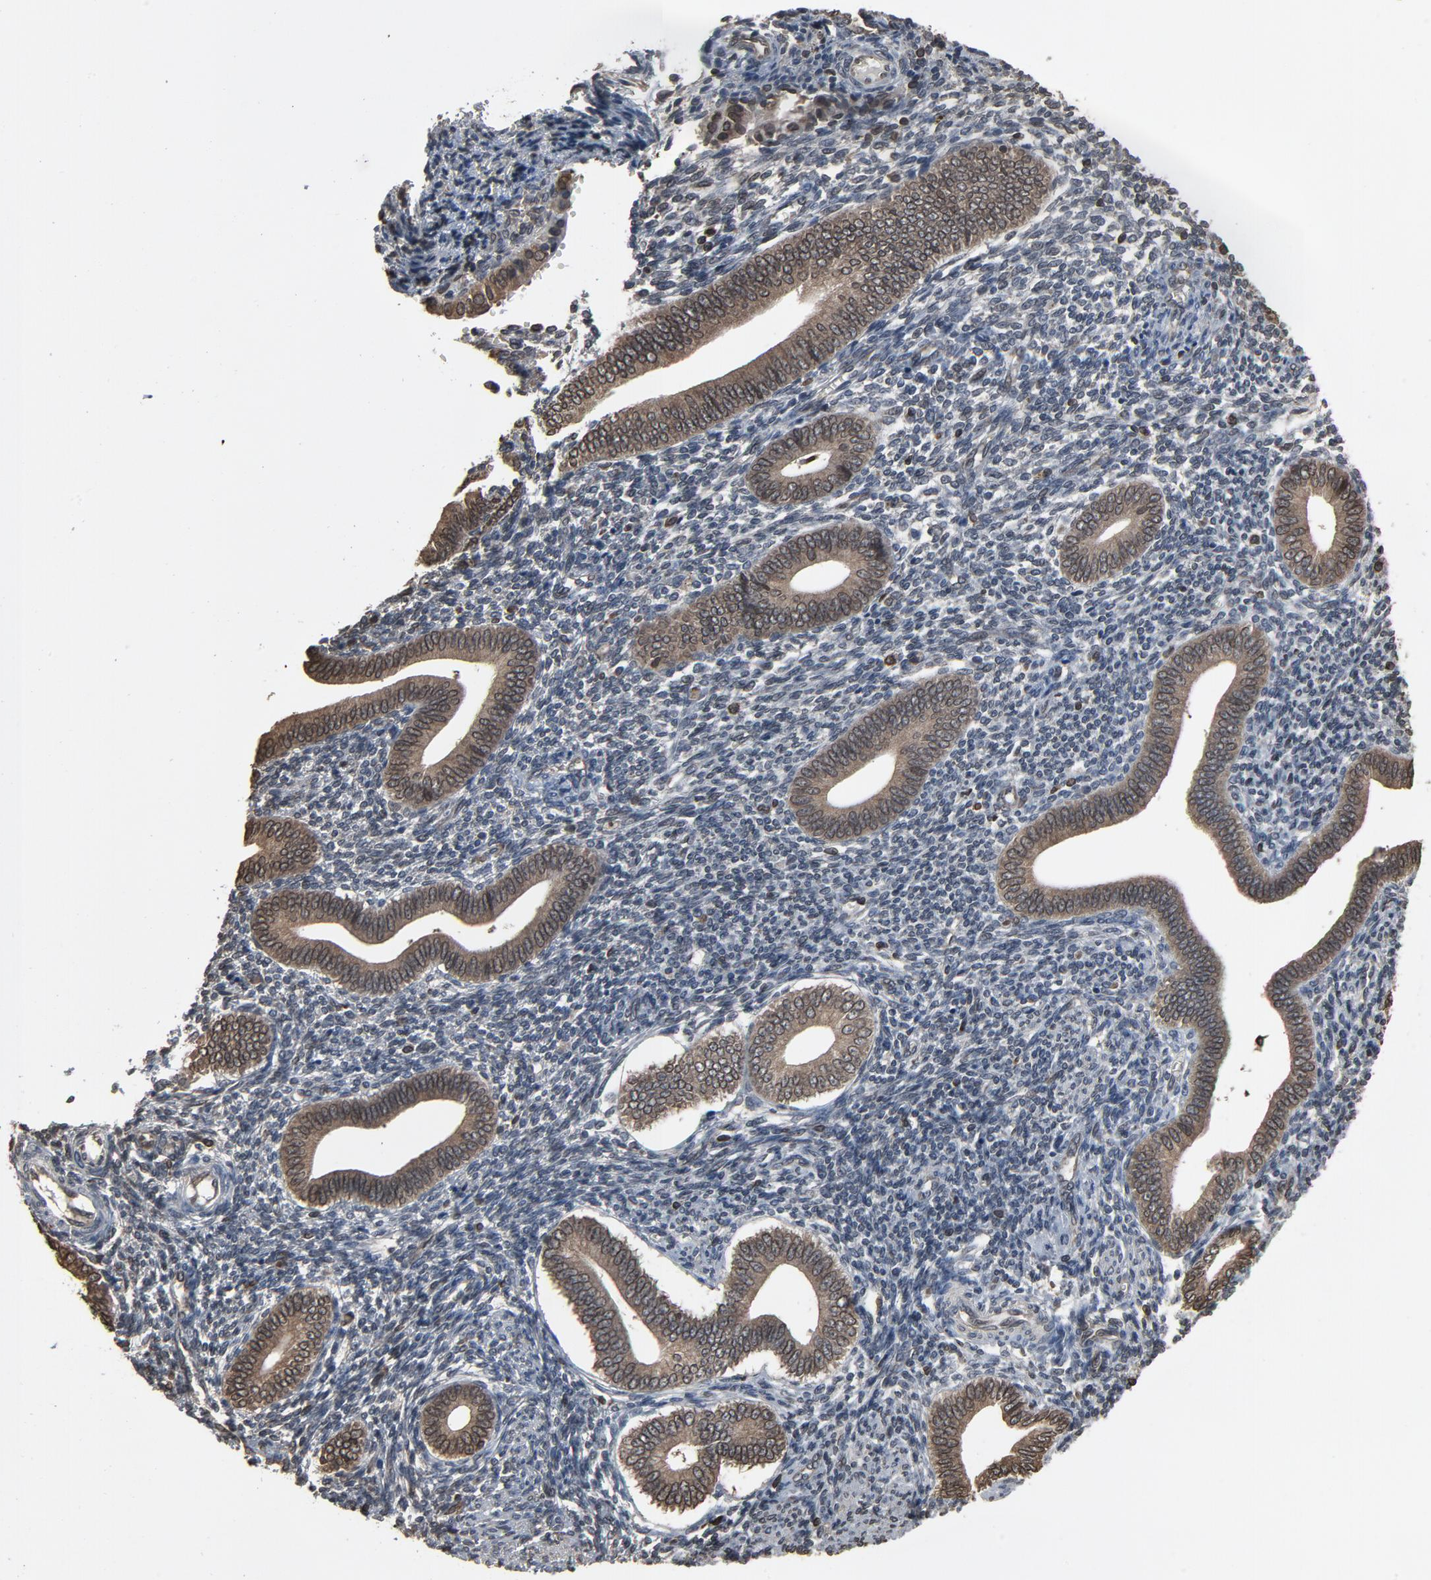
{"staining": {"intensity": "weak", "quantity": "<25%", "location": "cytoplasmic/membranous,nuclear"}, "tissue": "endometrium", "cell_type": "Cells in endometrial stroma", "image_type": "normal", "snomed": [{"axis": "morphology", "description": "Normal tissue, NOS"}, {"axis": "topography", "description": "Uterus"}, {"axis": "topography", "description": "Endometrium"}], "caption": "This is an IHC image of benign endometrium. There is no positivity in cells in endometrial stroma.", "gene": "UBE2D1", "patient": {"sex": "female", "age": 33}}